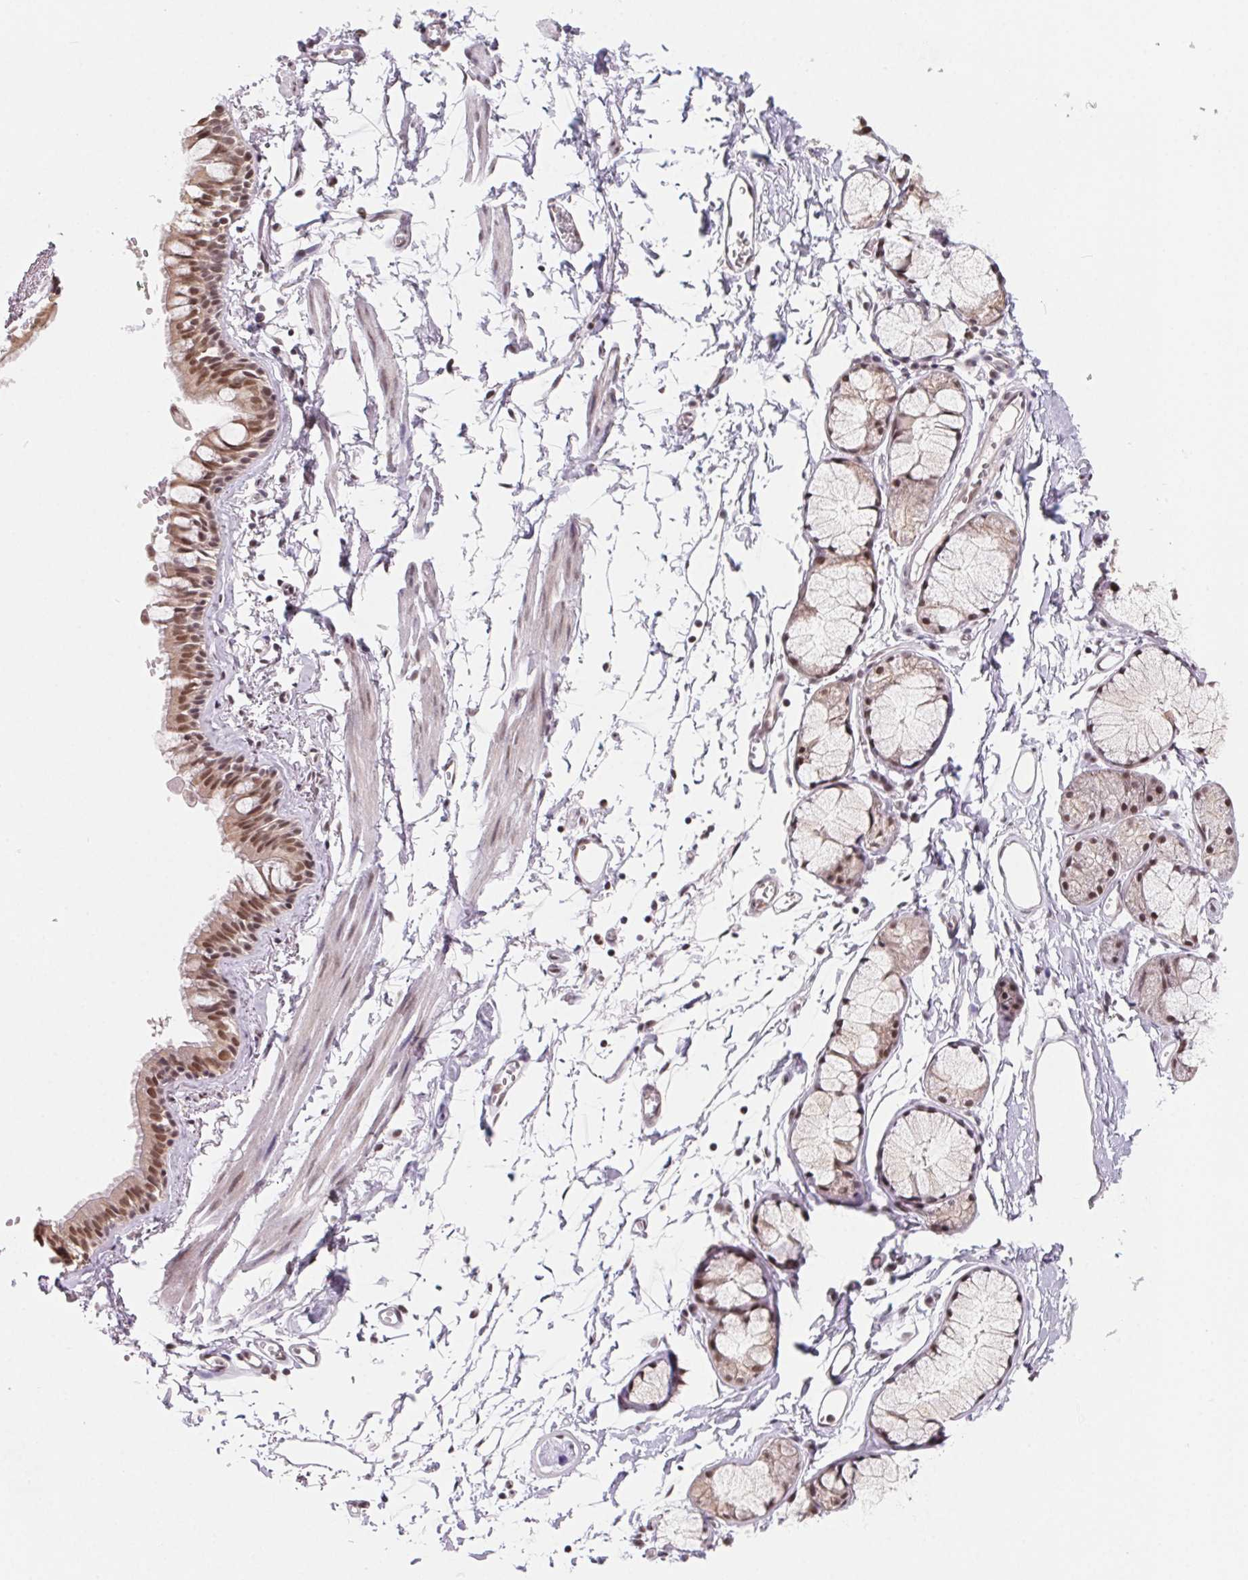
{"staining": {"intensity": "moderate", "quantity": ">75%", "location": "nuclear"}, "tissue": "bronchus", "cell_type": "Respiratory epithelial cells", "image_type": "normal", "snomed": [{"axis": "morphology", "description": "Normal tissue, NOS"}, {"axis": "topography", "description": "Cartilage tissue"}, {"axis": "topography", "description": "Bronchus"}], "caption": "Protein analysis of normal bronchus displays moderate nuclear staining in approximately >75% of respiratory epithelial cells.", "gene": "TCERG1", "patient": {"sex": "female", "age": 59}}